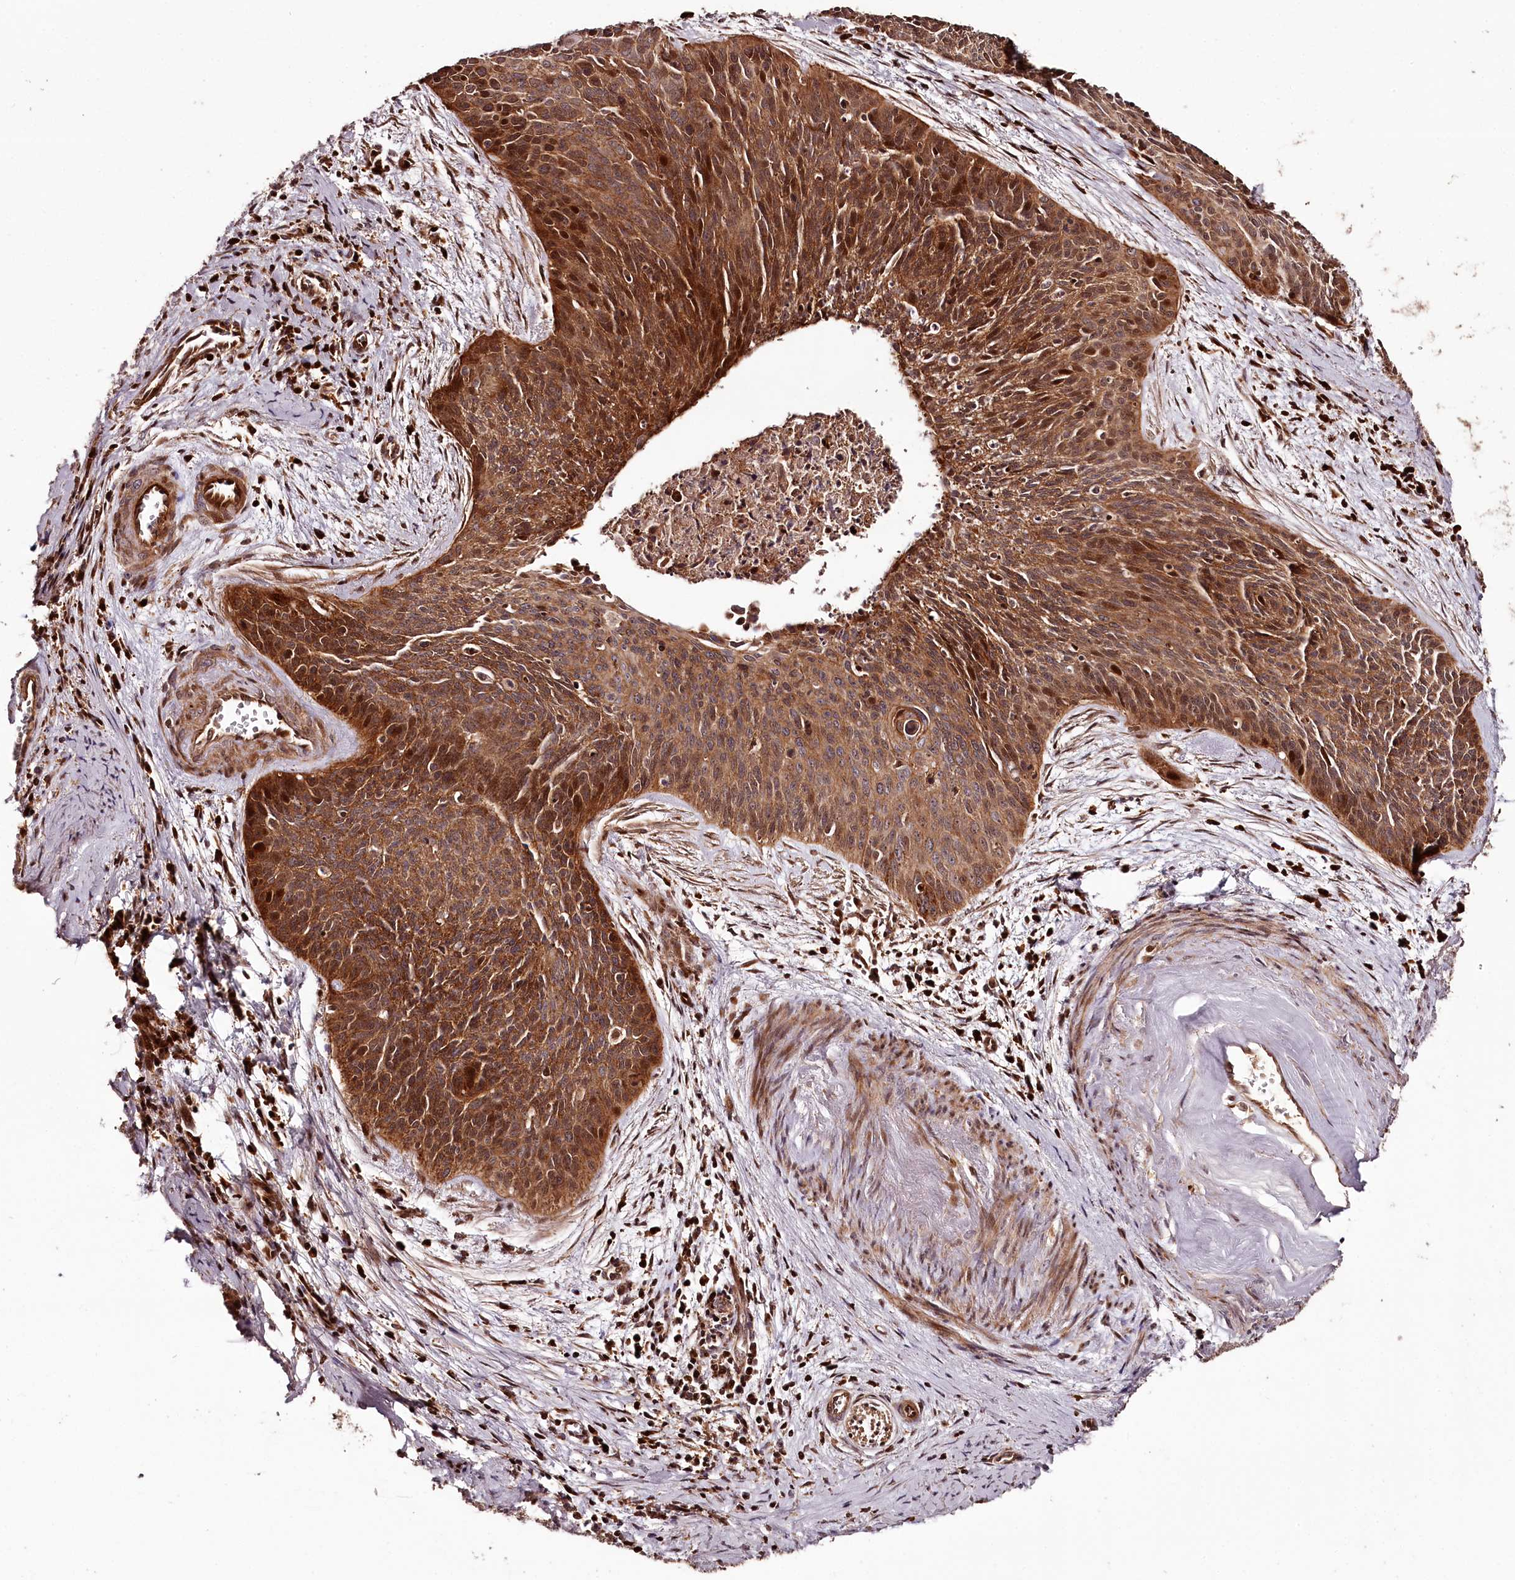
{"staining": {"intensity": "strong", "quantity": ">75%", "location": "cytoplasmic/membranous,nuclear"}, "tissue": "cervical cancer", "cell_type": "Tumor cells", "image_type": "cancer", "snomed": [{"axis": "morphology", "description": "Squamous cell carcinoma, NOS"}, {"axis": "topography", "description": "Cervix"}], "caption": "Immunohistochemistry (DAB) staining of squamous cell carcinoma (cervical) shows strong cytoplasmic/membranous and nuclear protein positivity in approximately >75% of tumor cells.", "gene": "KIF14", "patient": {"sex": "female", "age": 55}}